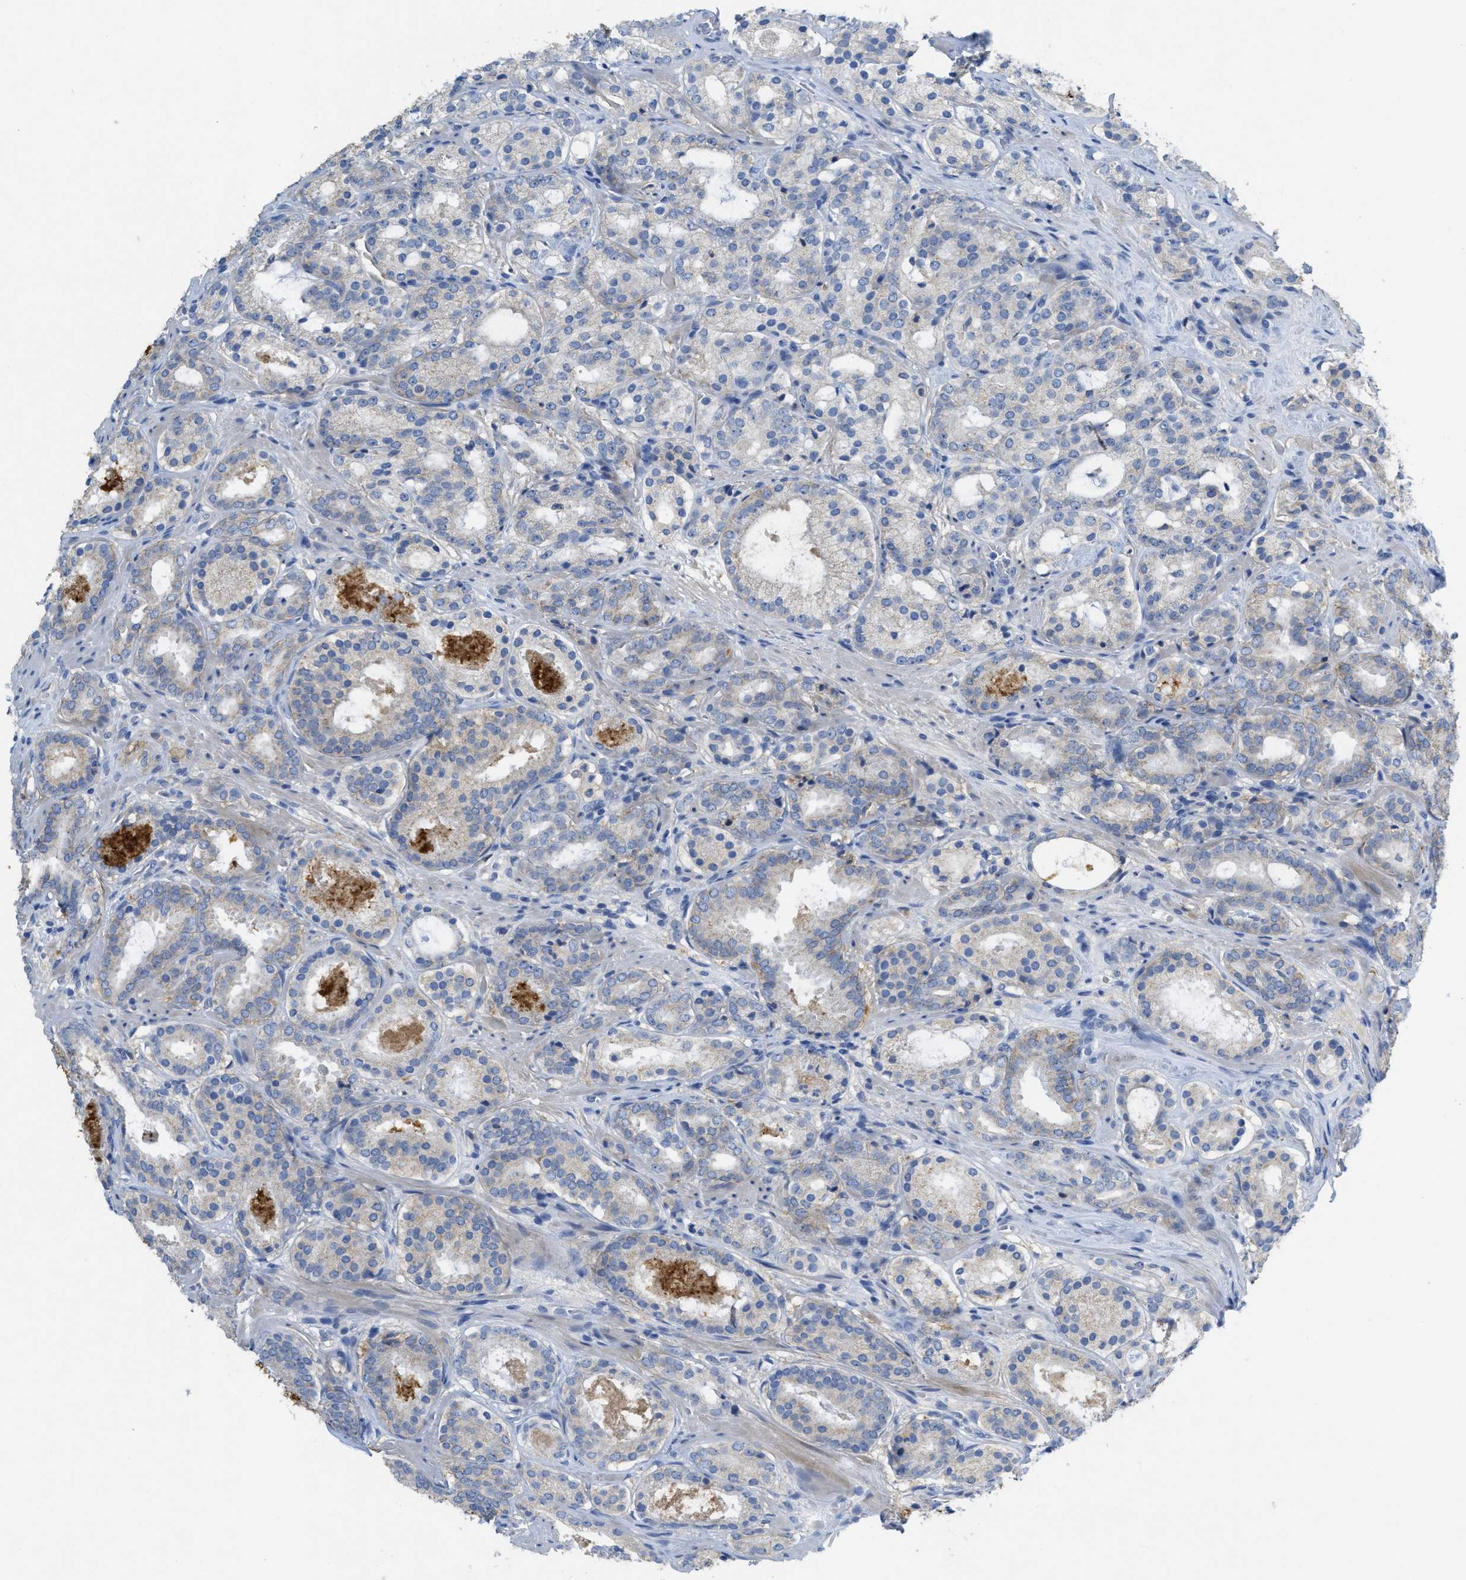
{"staining": {"intensity": "moderate", "quantity": "<25%", "location": "cytoplasmic/membranous"}, "tissue": "prostate cancer", "cell_type": "Tumor cells", "image_type": "cancer", "snomed": [{"axis": "morphology", "description": "Adenocarcinoma, Low grade"}, {"axis": "topography", "description": "Prostate"}], "caption": "Human adenocarcinoma (low-grade) (prostate) stained with a protein marker demonstrates moderate staining in tumor cells.", "gene": "CNNM4", "patient": {"sex": "male", "age": 69}}